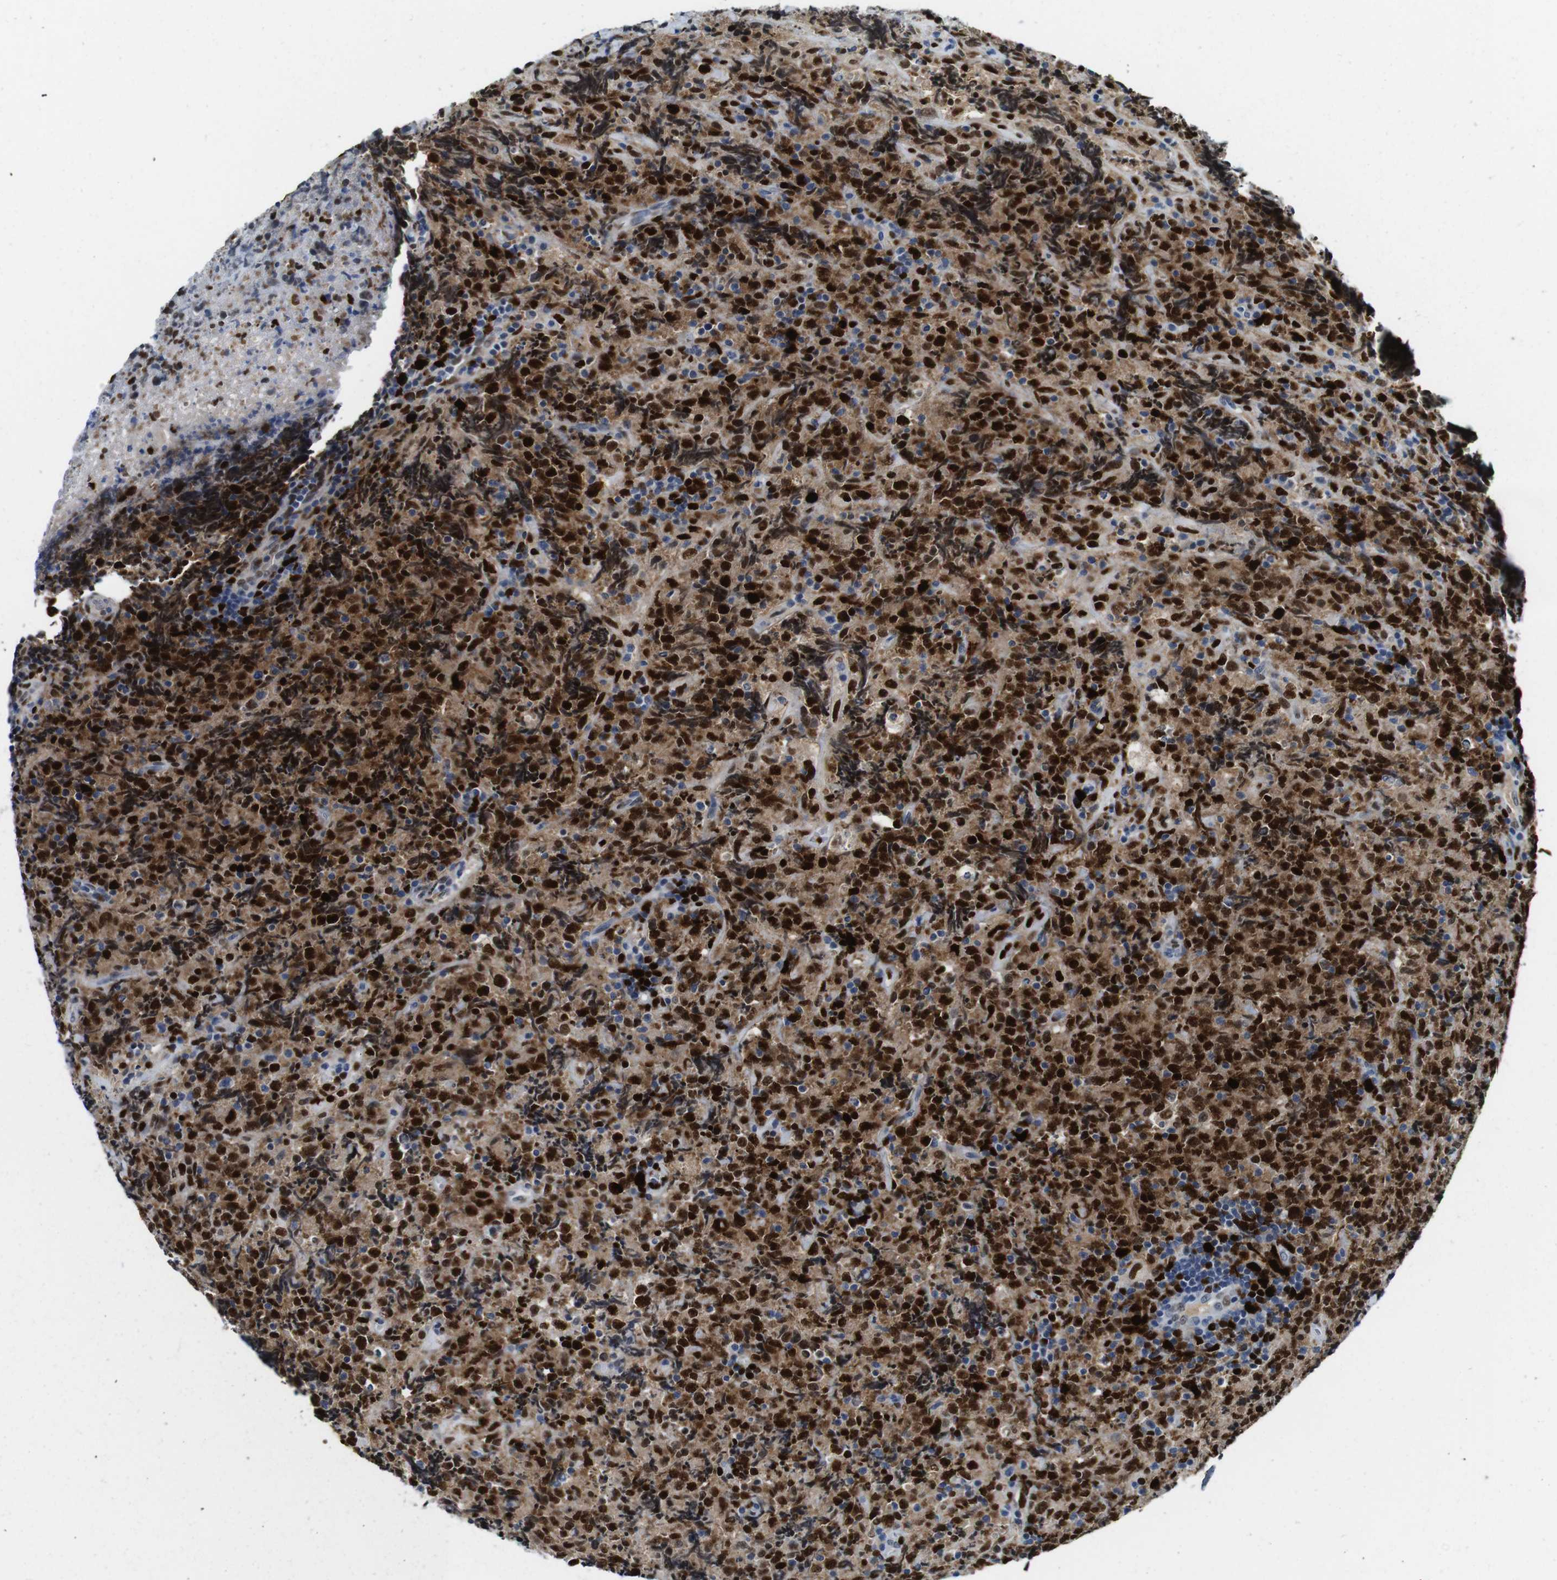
{"staining": {"intensity": "strong", "quantity": ">75%", "location": "nuclear"}, "tissue": "lymphoma", "cell_type": "Tumor cells", "image_type": "cancer", "snomed": [{"axis": "morphology", "description": "Malignant lymphoma, non-Hodgkin's type, High grade"}, {"axis": "topography", "description": "Tonsil"}], "caption": "A brown stain labels strong nuclear staining of a protein in lymphoma tumor cells.", "gene": "IRF8", "patient": {"sex": "female", "age": 36}}